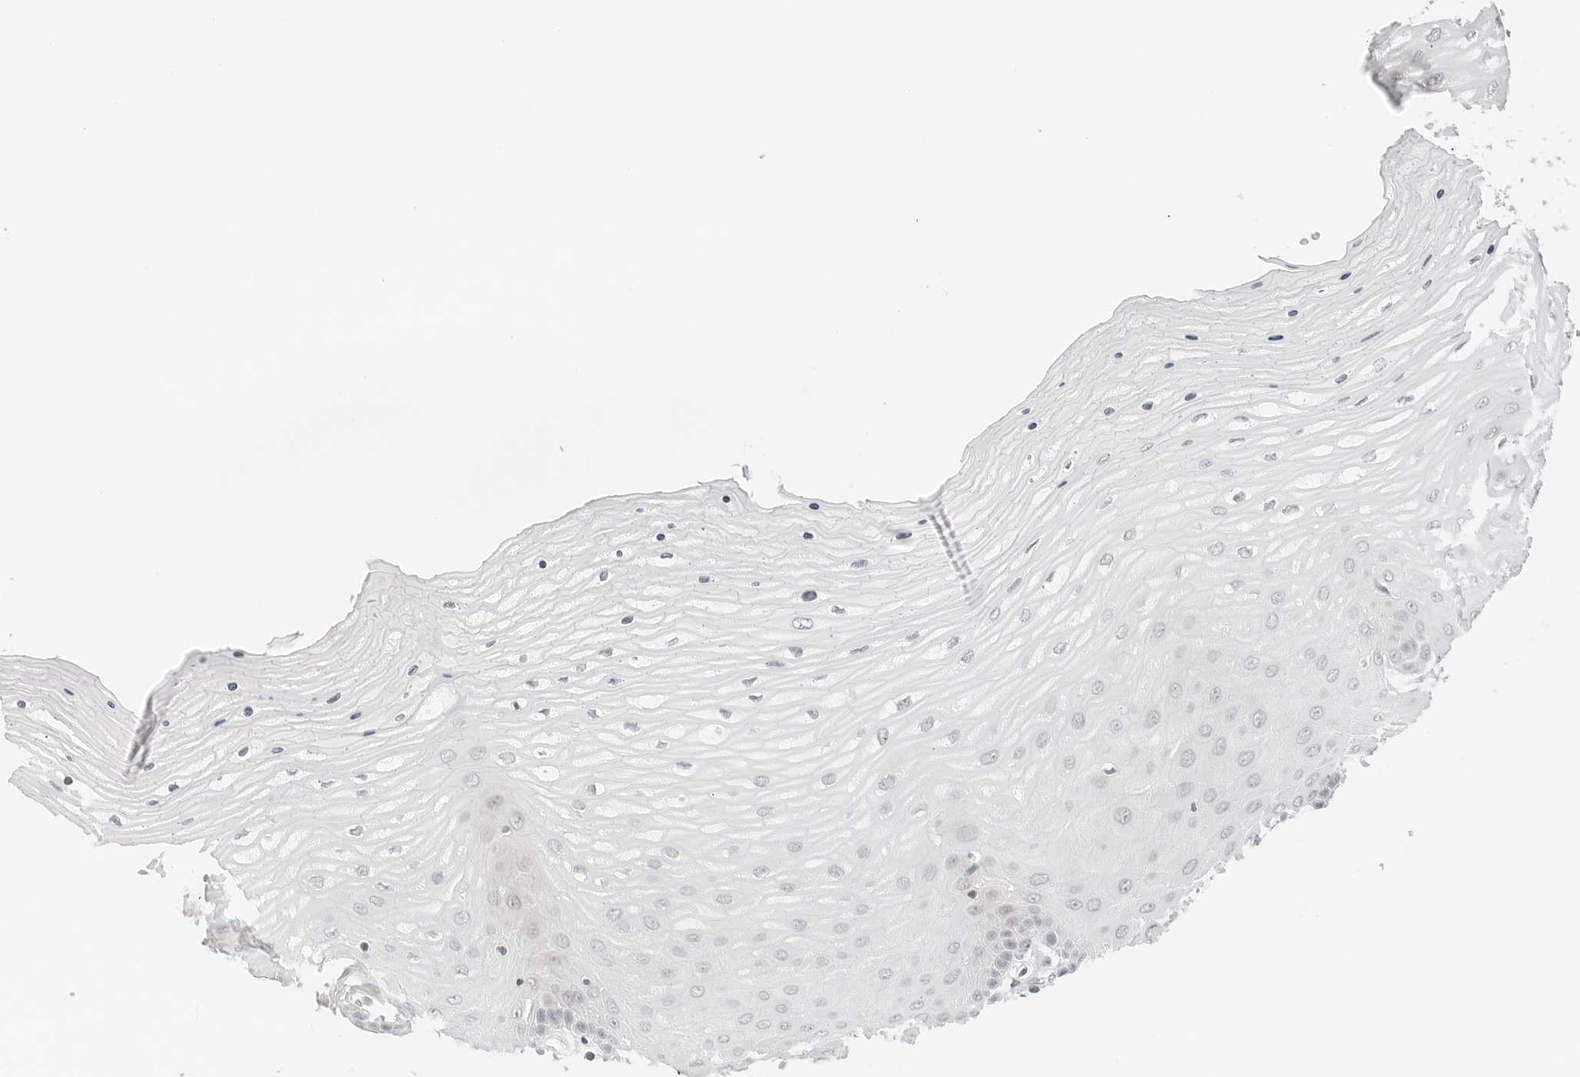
{"staining": {"intensity": "weak", "quantity": ">75%", "location": "nuclear"}, "tissue": "cervix", "cell_type": "Glandular cells", "image_type": "normal", "snomed": [{"axis": "morphology", "description": "Normal tissue, NOS"}, {"axis": "topography", "description": "Cervix"}], "caption": "Protein expression analysis of unremarkable human cervix reveals weak nuclear staining in about >75% of glandular cells.", "gene": "NEO1", "patient": {"sex": "female", "age": 55}}